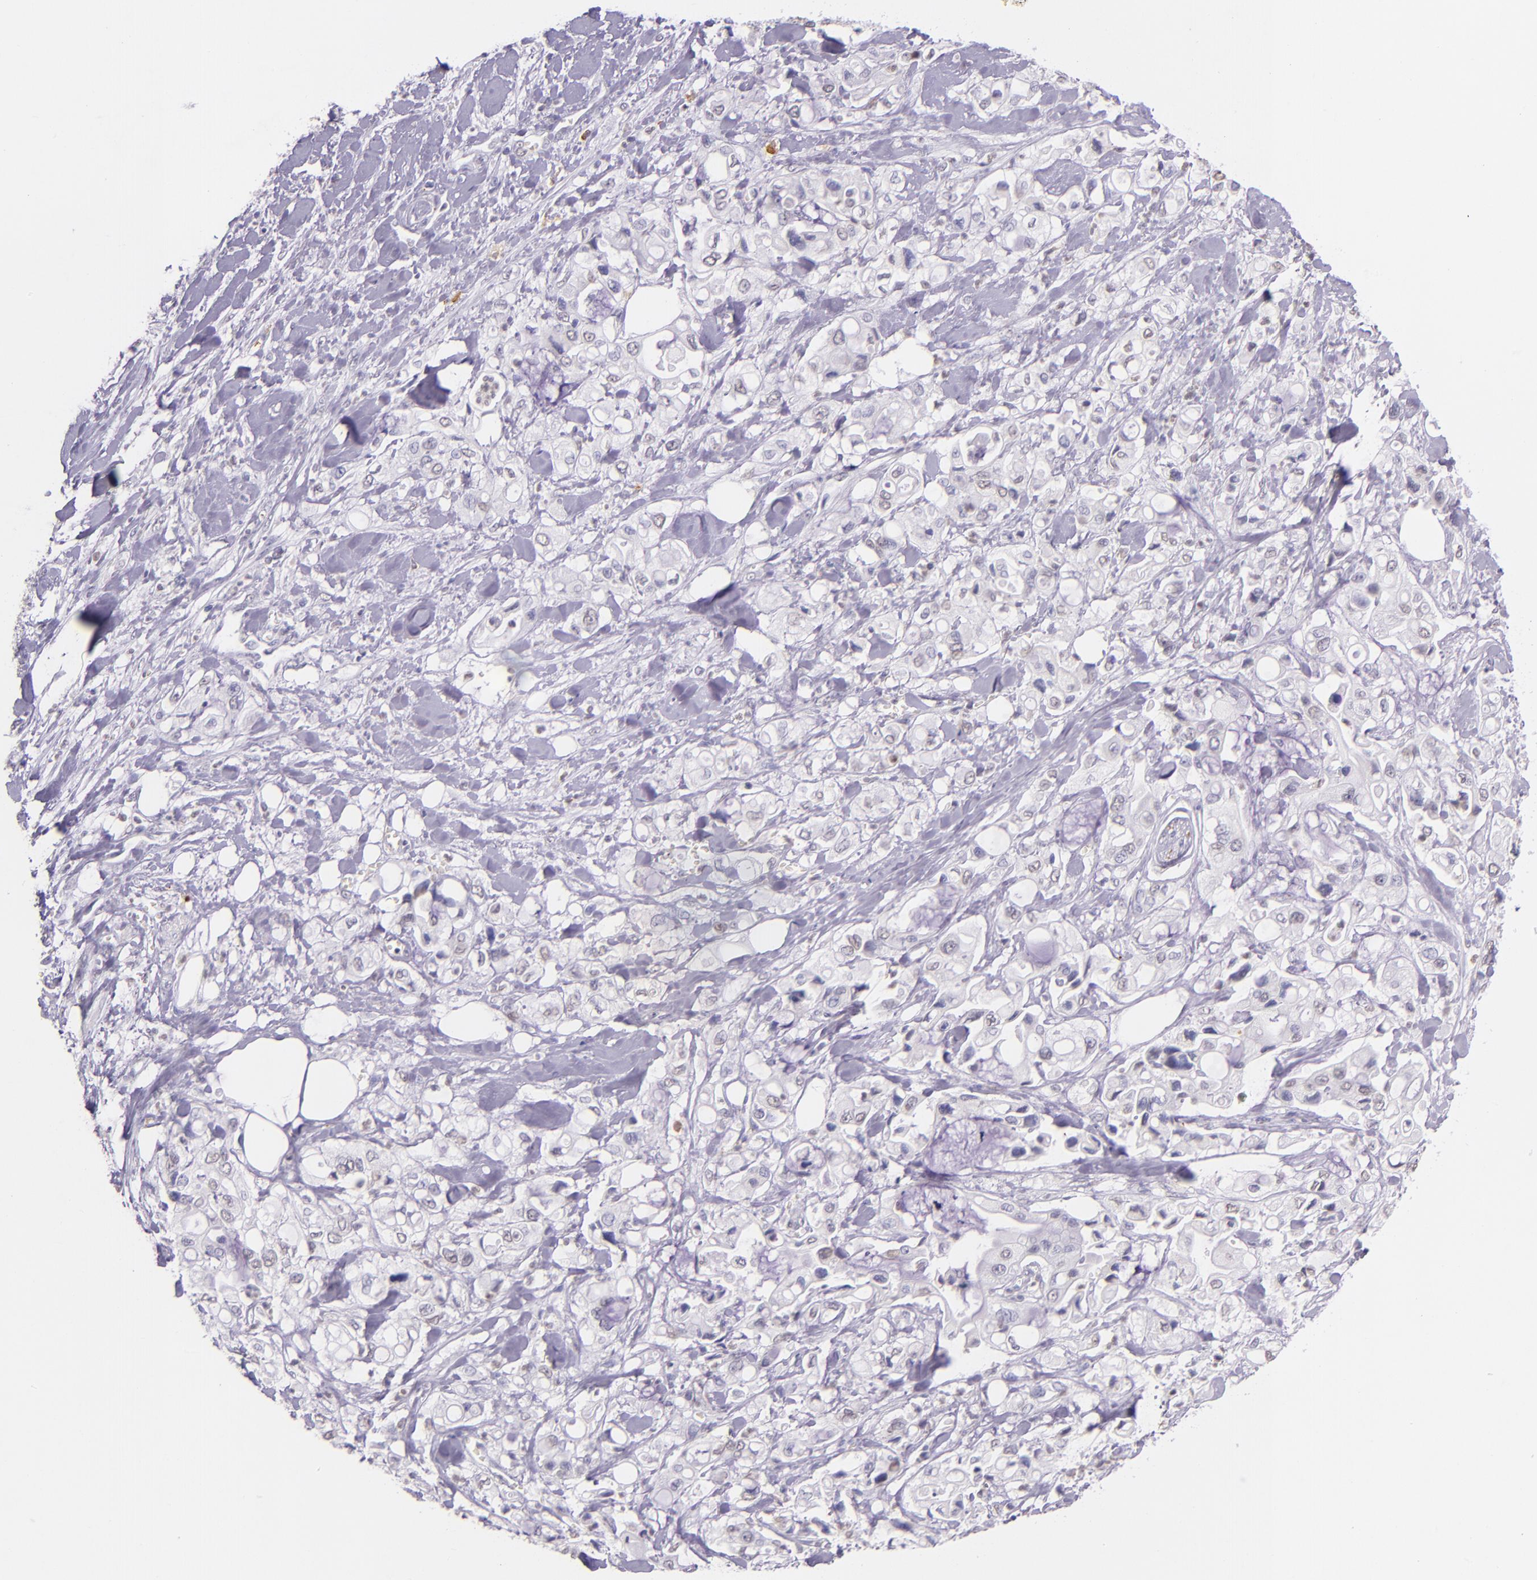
{"staining": {"intensity": "negative", "quantity": "none", "location": "none"}, "tissue": "pancreatic cancer", "cell_type": "Tumor cells", "image_type": "cancer", "snomed": [{"axis": "morphology", "description": "Adenocarcinoma, NOS"}, {"axis": "topography", "description": "Pancreas"}], "caption": "A micrograph of human pancreatic cancer (adenocarcinoma) is negative for staining in tumor cells.", "gene": "RTN1", "patient": {"sex": "male", "age": 70}}